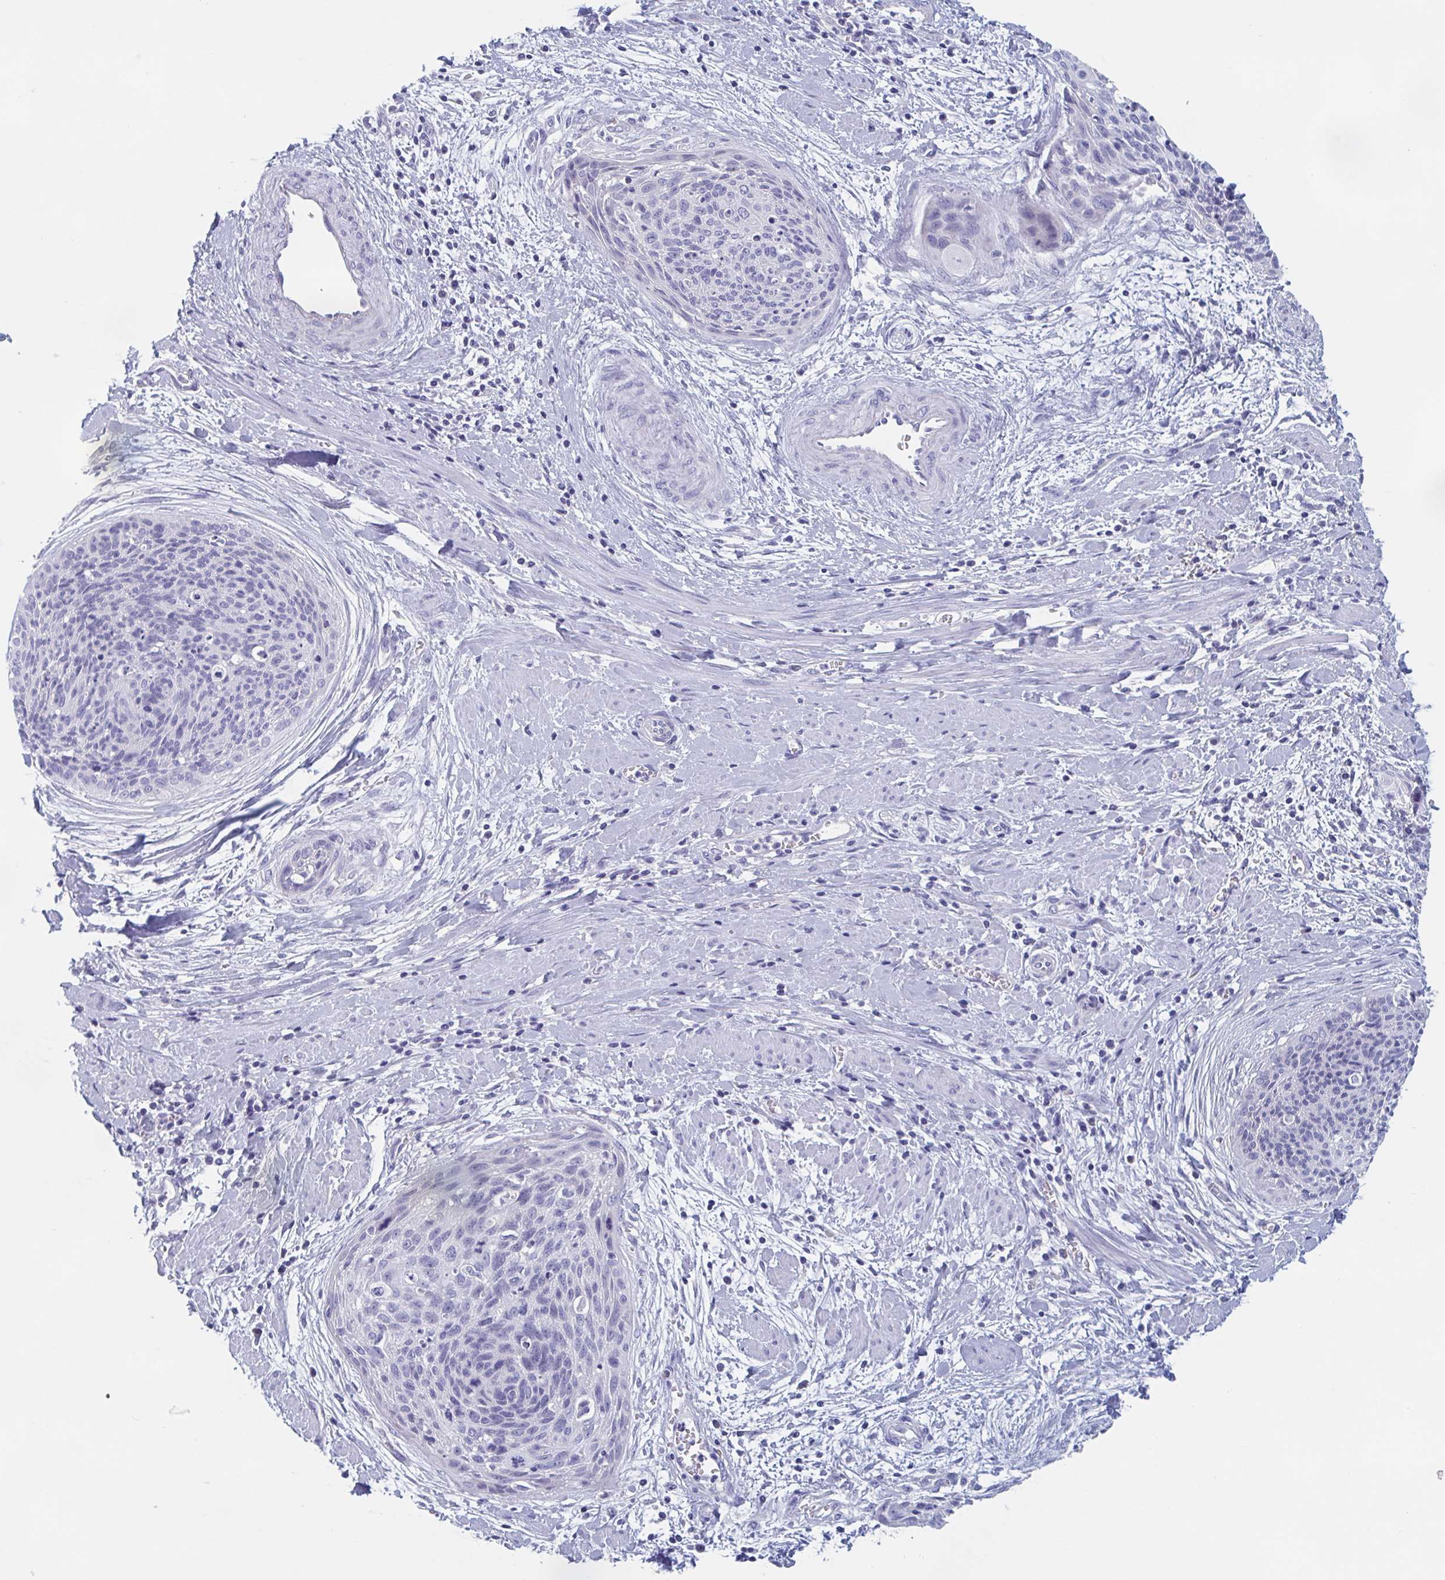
{"staining": {"intensity": "negative", "quantity": "none", "location": "none"}, "tissue": "cervical cancer", "cell_type": "Tumor cells", "image_type": "cancer", "snomed": [{"axis": "morphology", "description": "Squamous cell carcinoma, NOS"}, {"axis": "topography", "description": "Cervix"}], "caption": "Immunohistochemistry (IHC) image of neoplastic tissue: cervical cancer (squamous cell carcinoma) stained with DAB (3,3'-diaminobenzidine) exhibits no significant protein staining in tumor cells. (DAB (3,3'-diaminobenzidine) IHC with hematoxylin counter stain).", "gene": "DPEP3", "patient": {"sex": "female", "age": 55}}